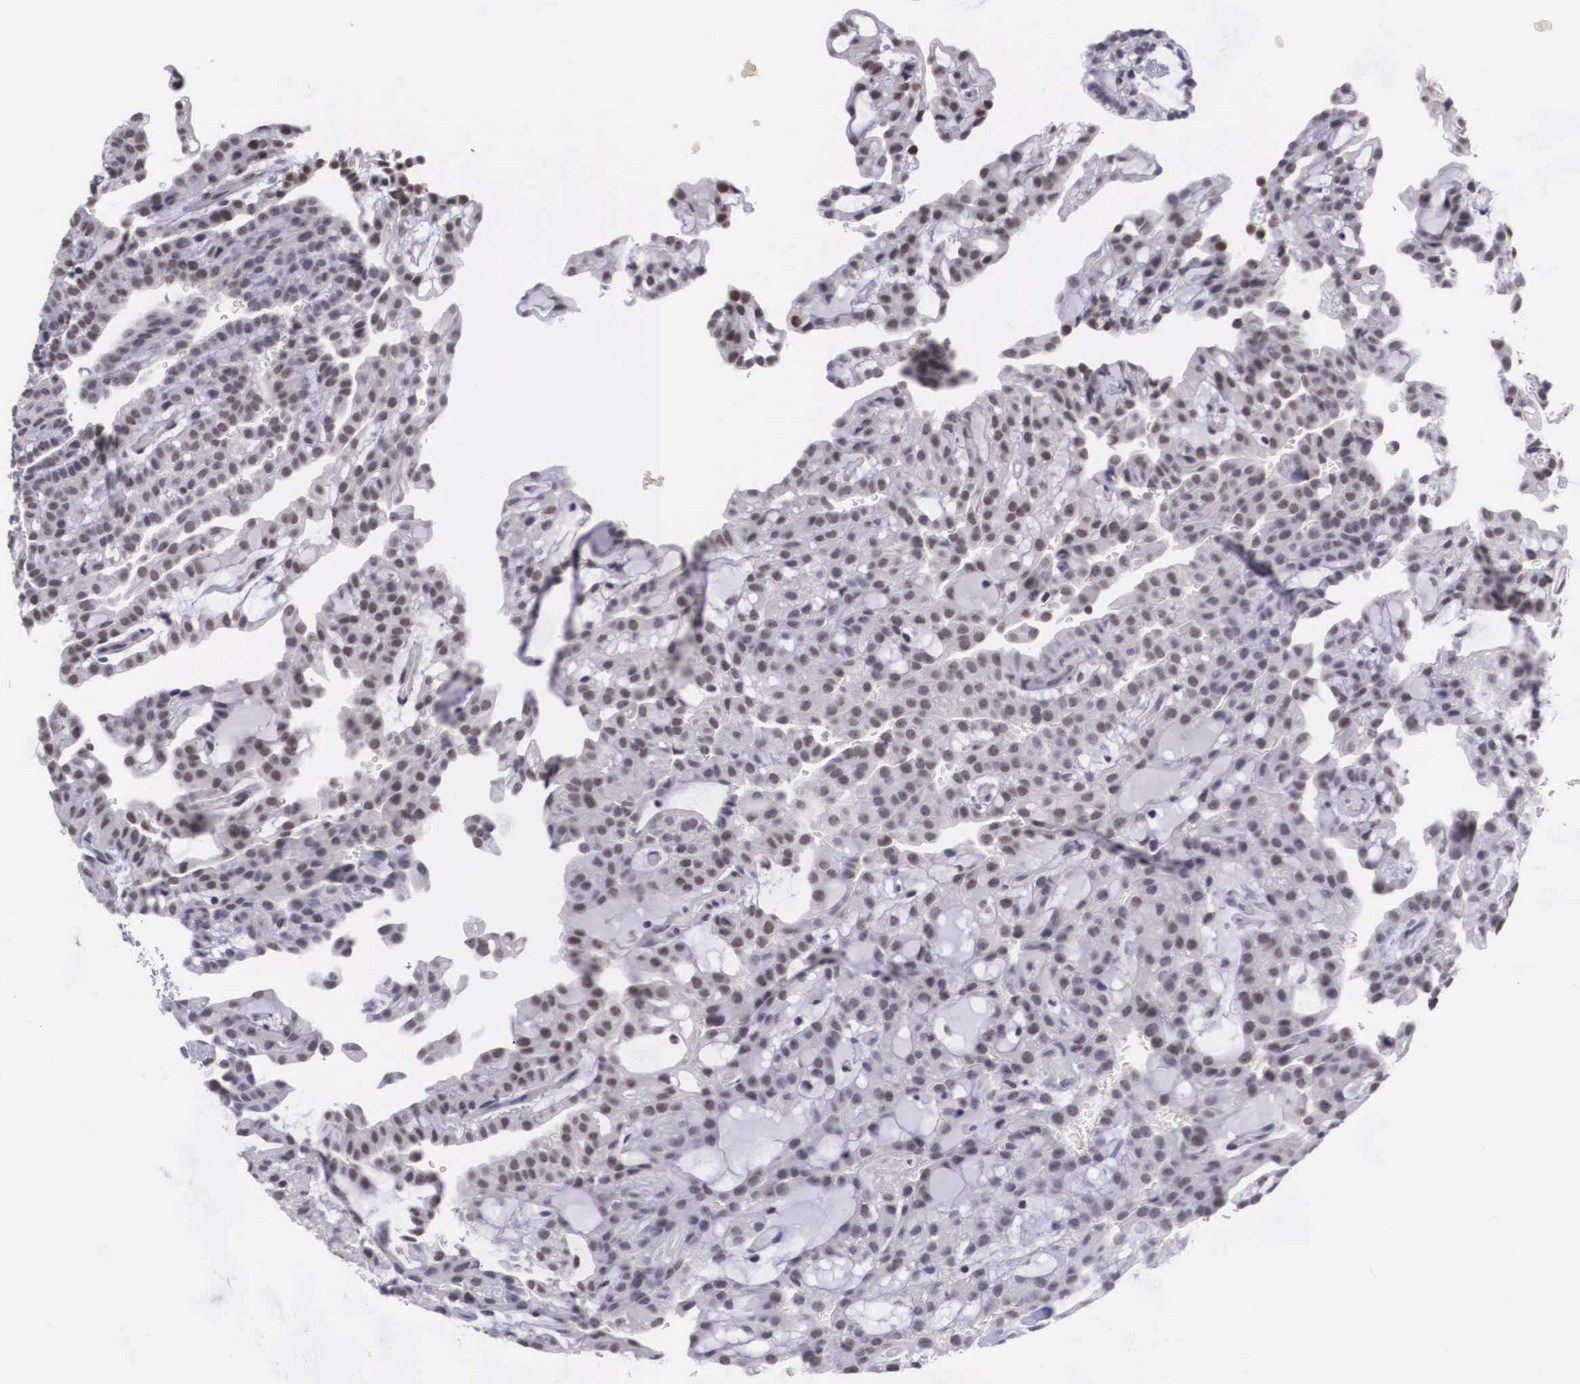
{"staining": {"intensity": "negative", "quantity": "none", "location": "none"}, "tissue": "renal cancer", "cell_type": "Tumor cells", "image_type": "cancer", "snomed": [{"axis": "morphology", "description": "Adenocarcinoma, NOS"}, {"axis": "topography", "description": "Kidney"}], "caption": "Tumor cells are negative for protein expression in human renal cancer (adenocarcinoma).", "gene": "ZNF275", "patient": {"sex": "male", "age": 63}}